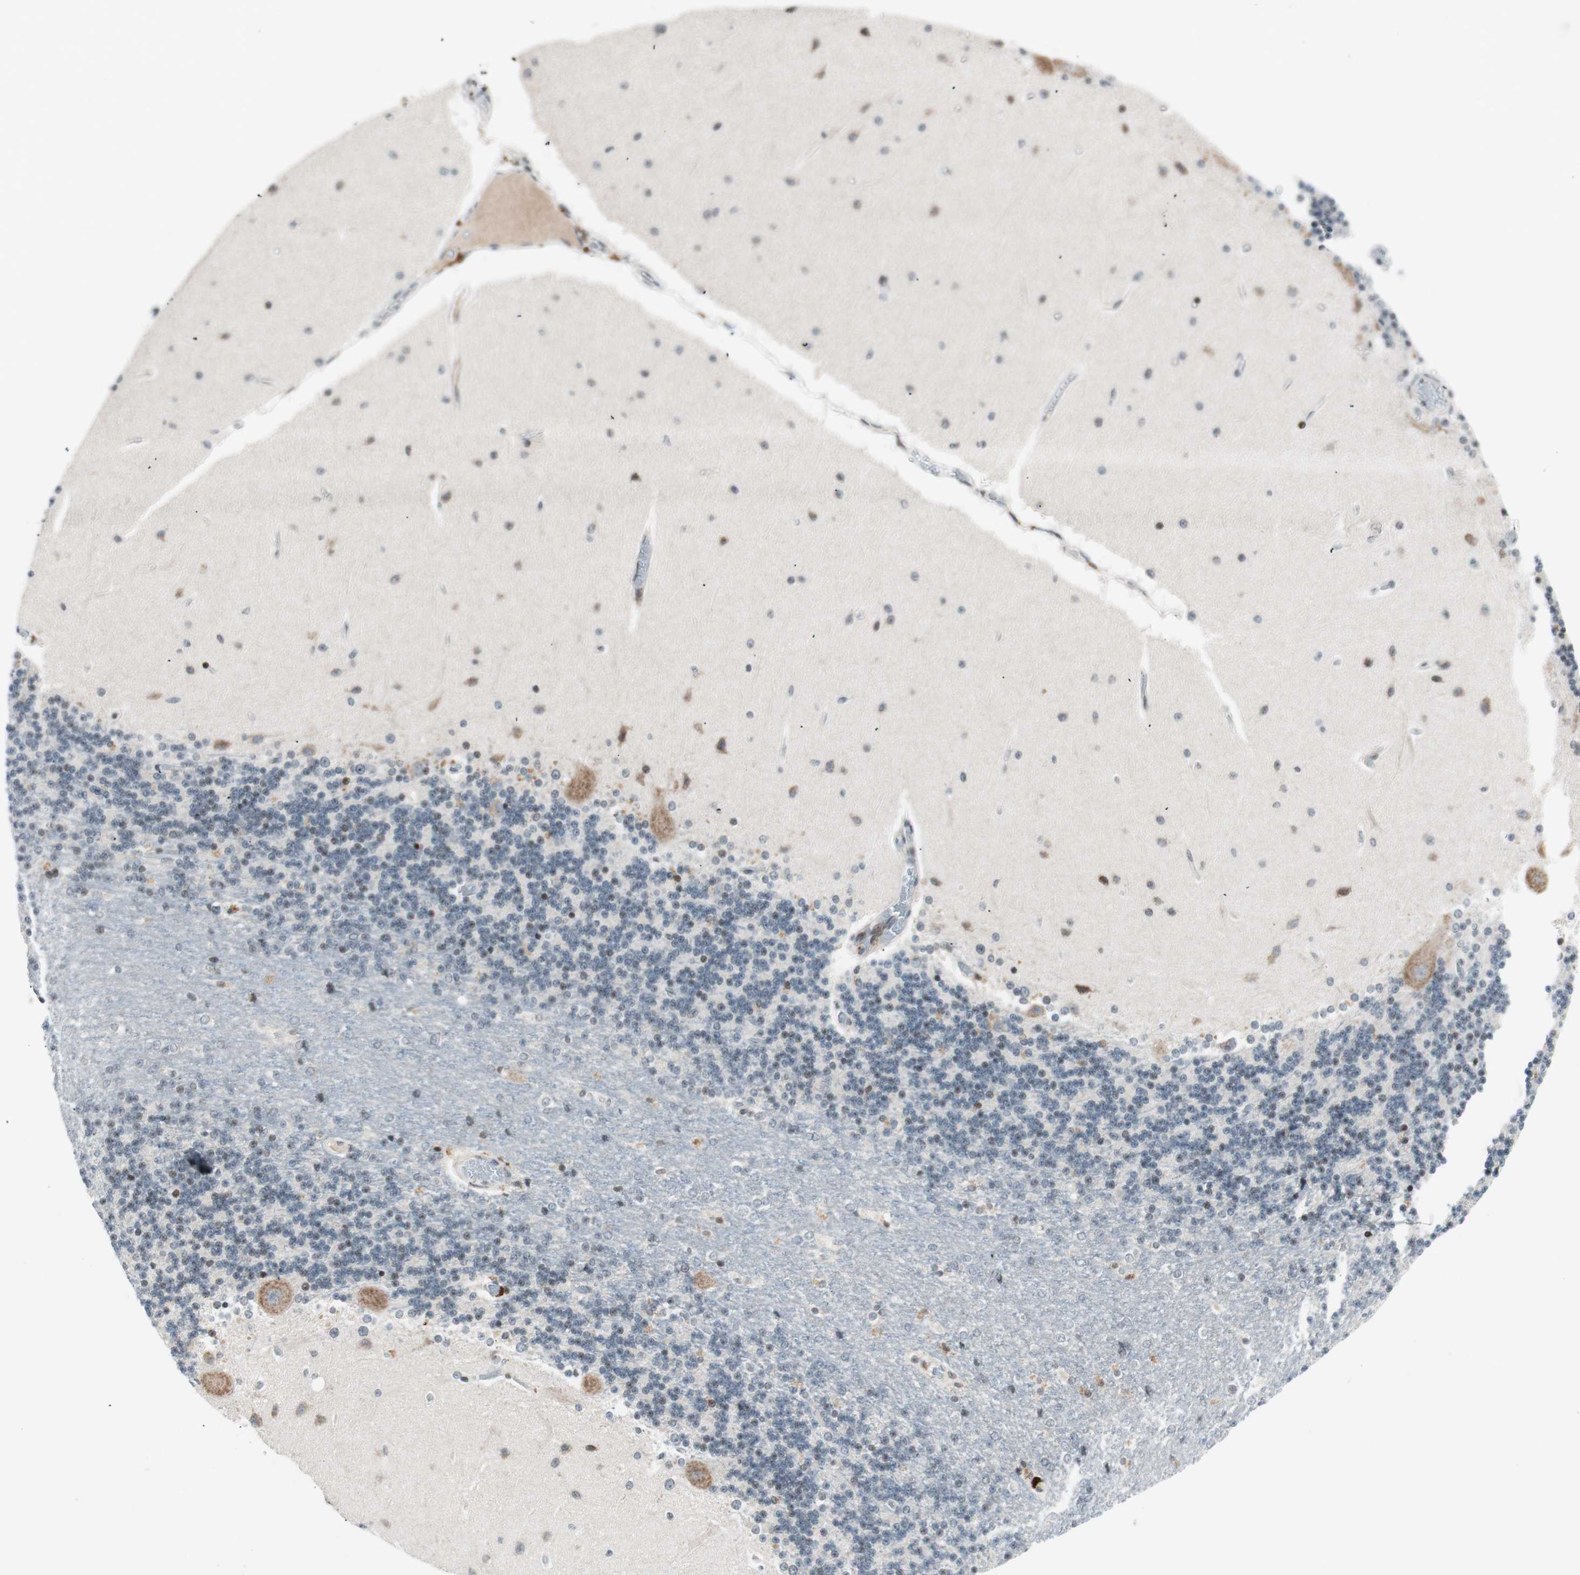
{"staining": {"intensity": "weak", "quantity": "<25%", "location": "nuclear"}, "tissue": "cerebellum", "cell_type": "Cells in granular layer", "image_type": "normal", "snomed": [{"axis": "morphology", "description": "Normal tissue, NOS"}, {"axis": "topography", "description": "Cerebellum"}], "caption": "Image shows no protein expression in cells in granular layer of normal cerebellum. (Stains: DAB (3,3'-diaminobenzidine) immunohistochemistry (IHC) with hematoxylin counter stain, Microscopy: brightfield microscopy at high magnification).", "gene": "TPT1", "patient": {"sex": "female", "age": 54}}